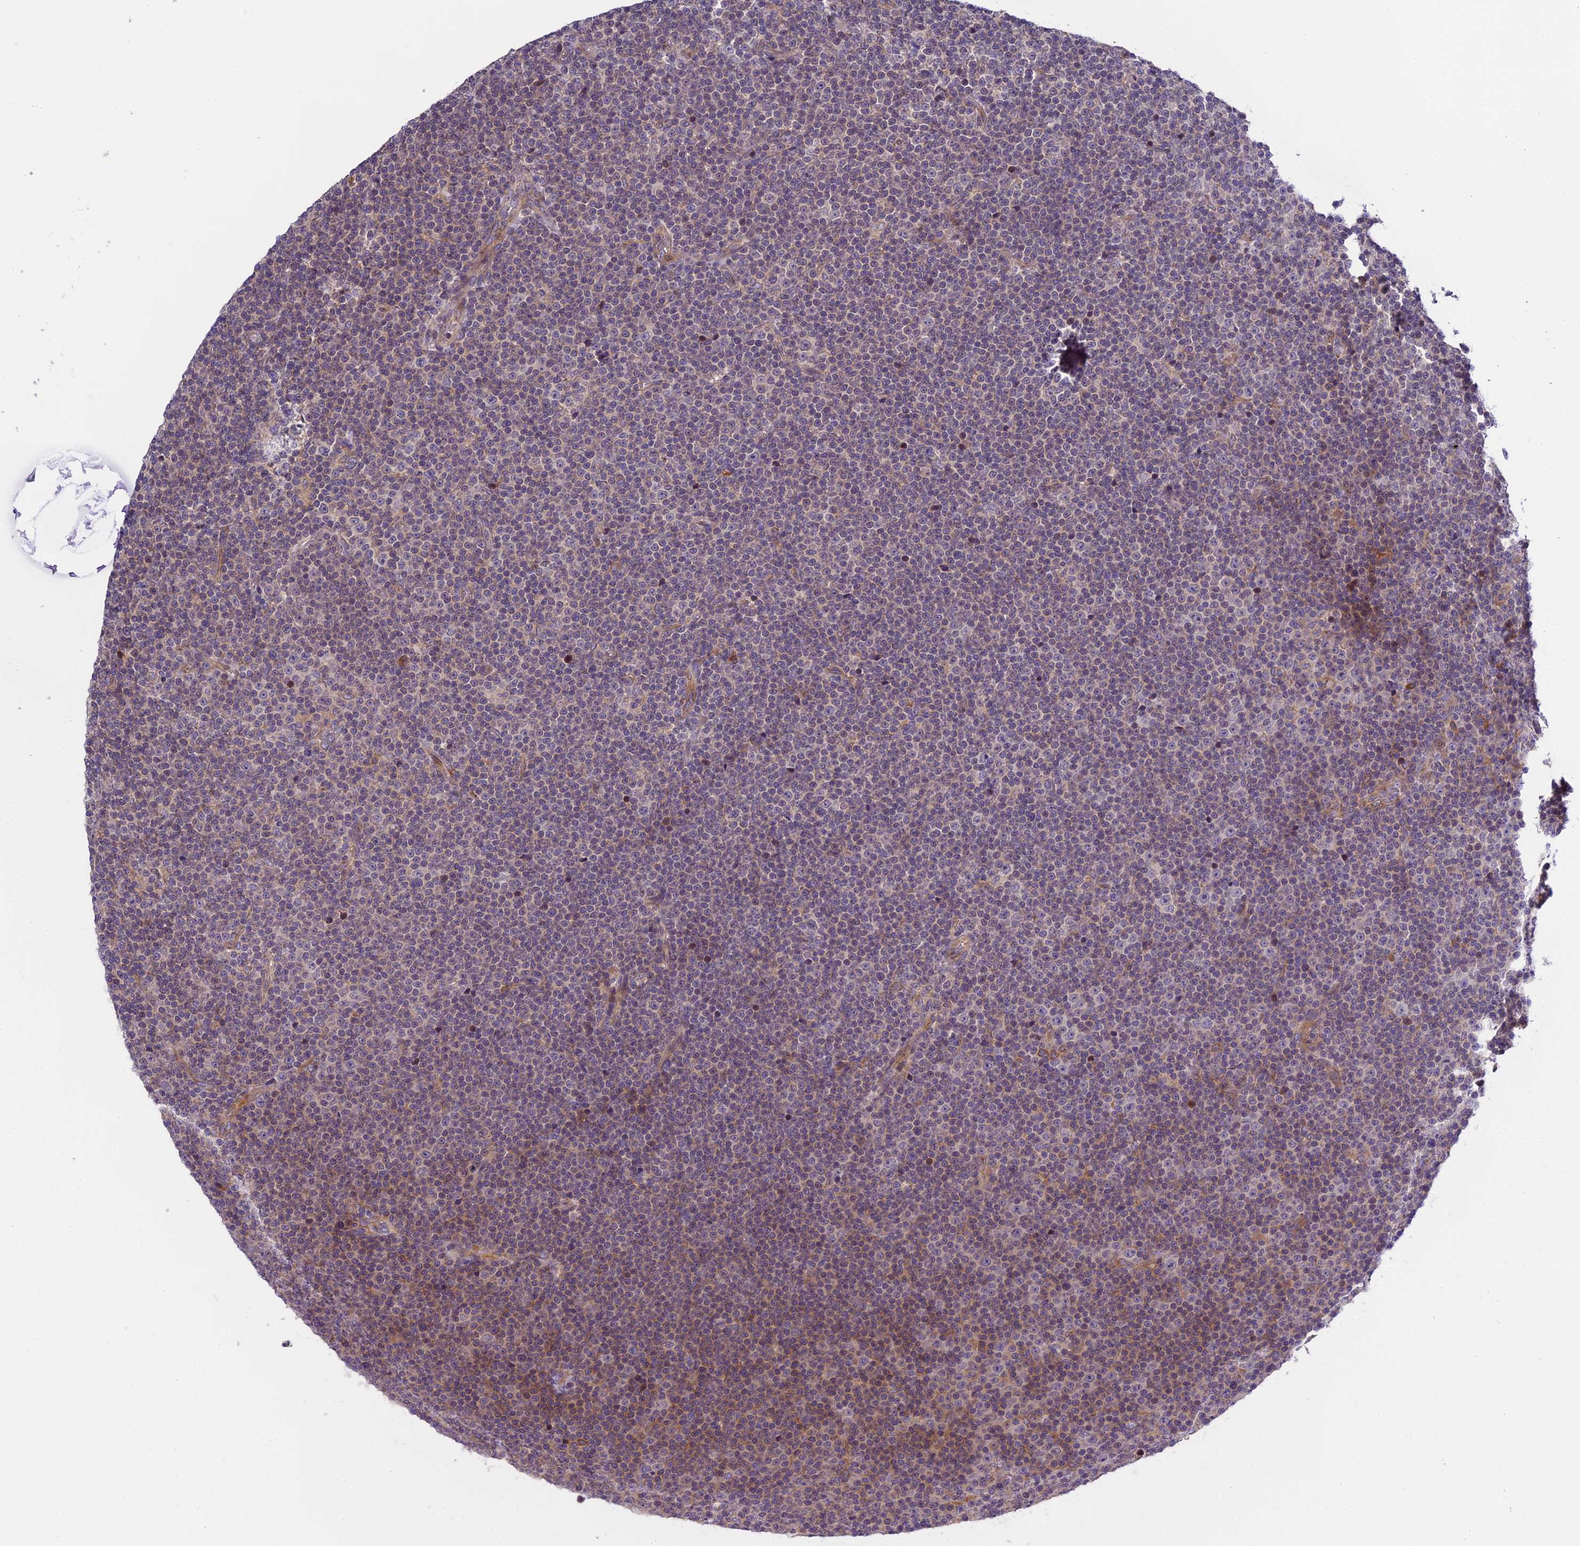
{"staining": {"intensity": "weak", "quantity": "25%-75%", "location": "cytoplasmic/membranous"}, "tissue": "lymphoma", "cell_type": "Tumor cells", "image_type": "cancer", "snomed": [{"axis": "morphology", "description": "Malignant lymphoma, non-Hodgkin's type, Low grade"}, {"axis": "topography", "description": "Lymph node"}], "caption": "Weak cytoplasmic/membranous expression is appreciated in about 25%-75% of tumor cells in lymphoma.", "gene": "ABCC10", "patient": {"sex": "female", "age": 67}}